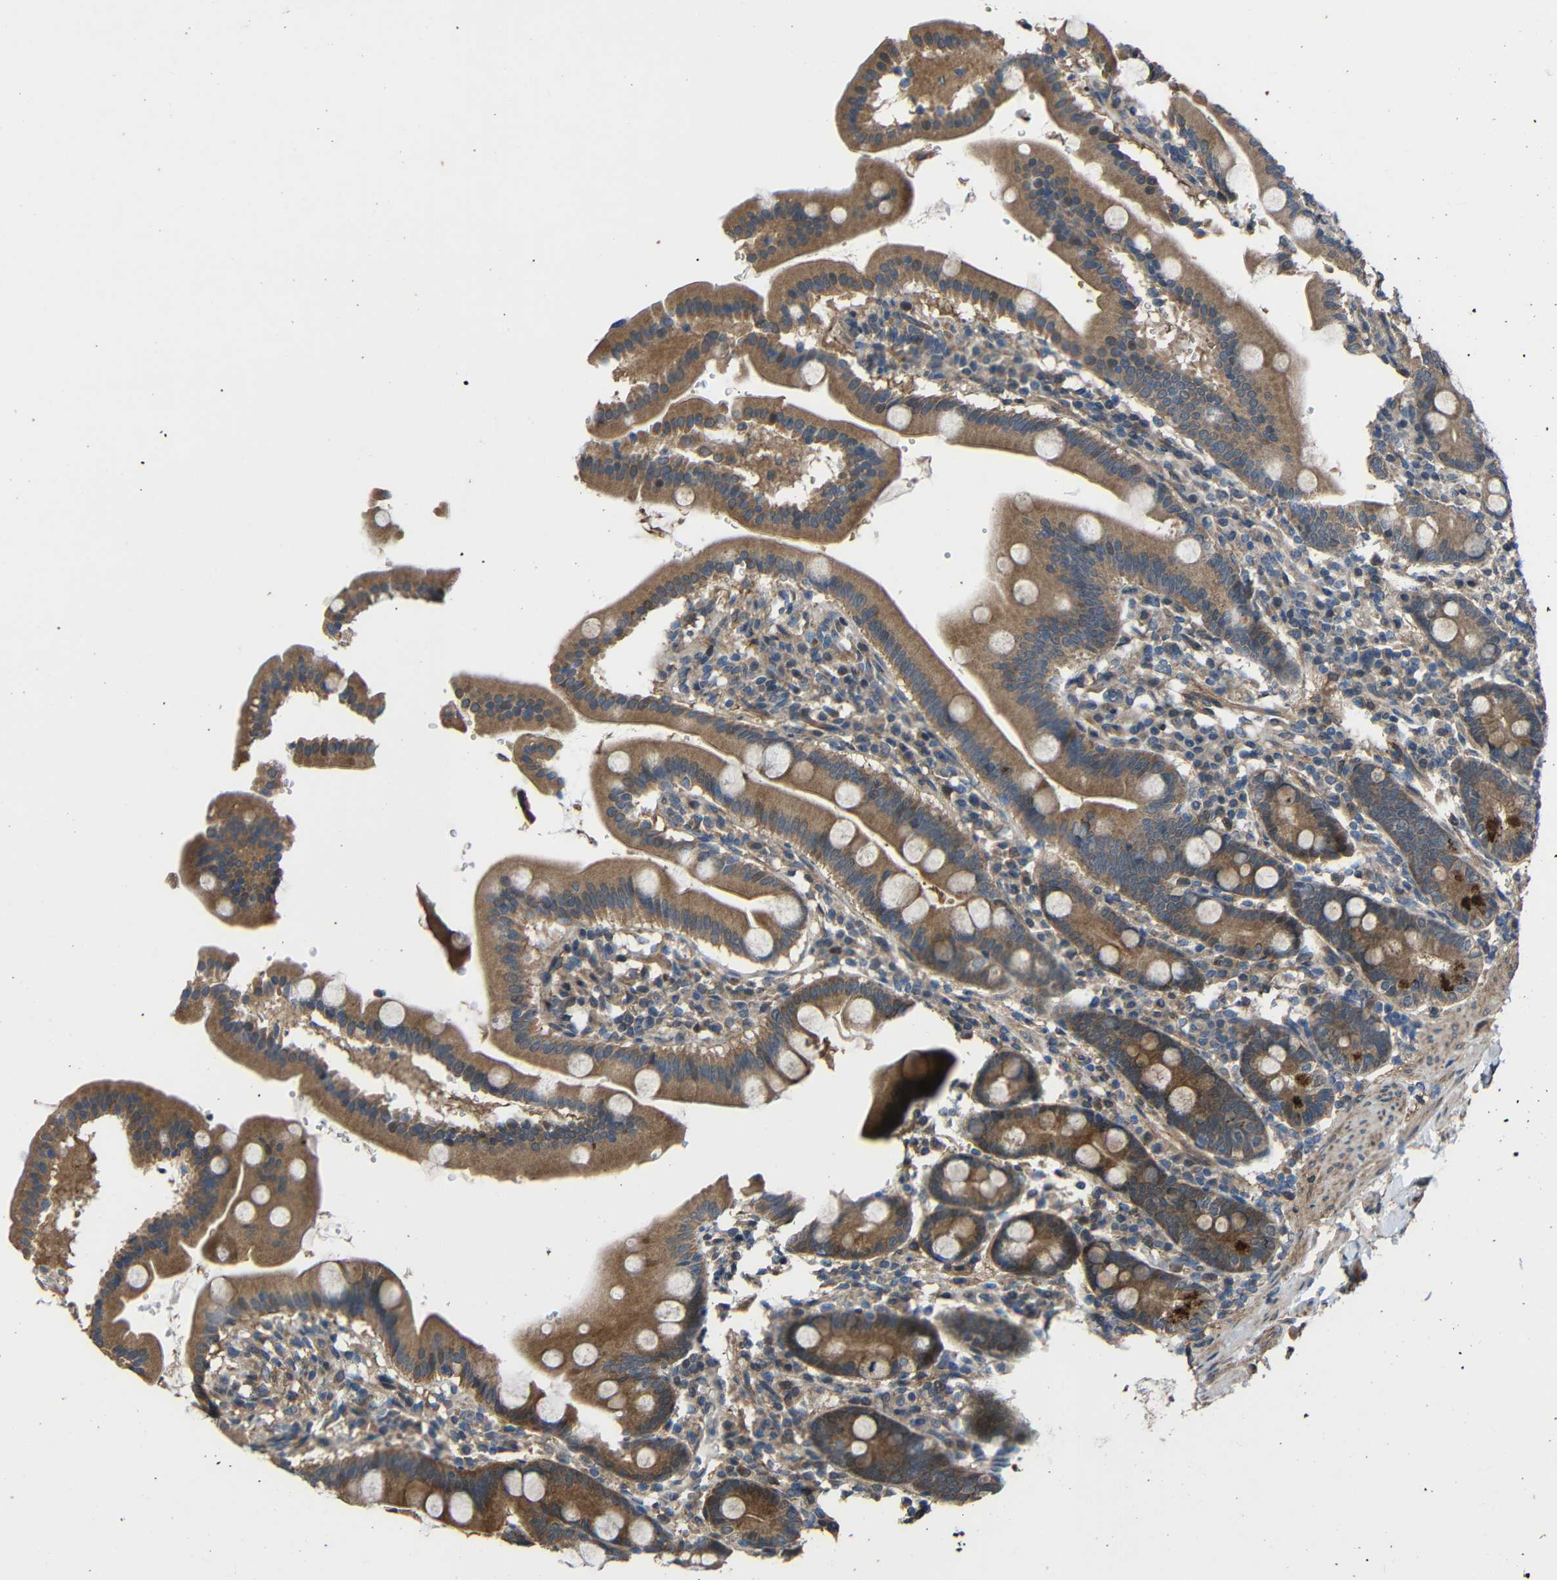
{"staining": {"intensity": "moderate", "quantity": ">75%", "location": "cytoplasmic/membranous"}, "tissue": "duodenum", "cell_type": "Glandular cells", "image_type": "normal", "snomed": [{"axis": "morphology", "description": "Normal tissue, NOS"}, {"axis": "topography", "description": "Duodenum"}], "caption": "Moderate cytoplasmic/membranous protein staining is identified in approximately >75% of glandular cells in duodenum. (IHC, brightfield microscopy, high magnification).", "gene": "CHST9", "patient": {"sex": "male", "age": 50}}